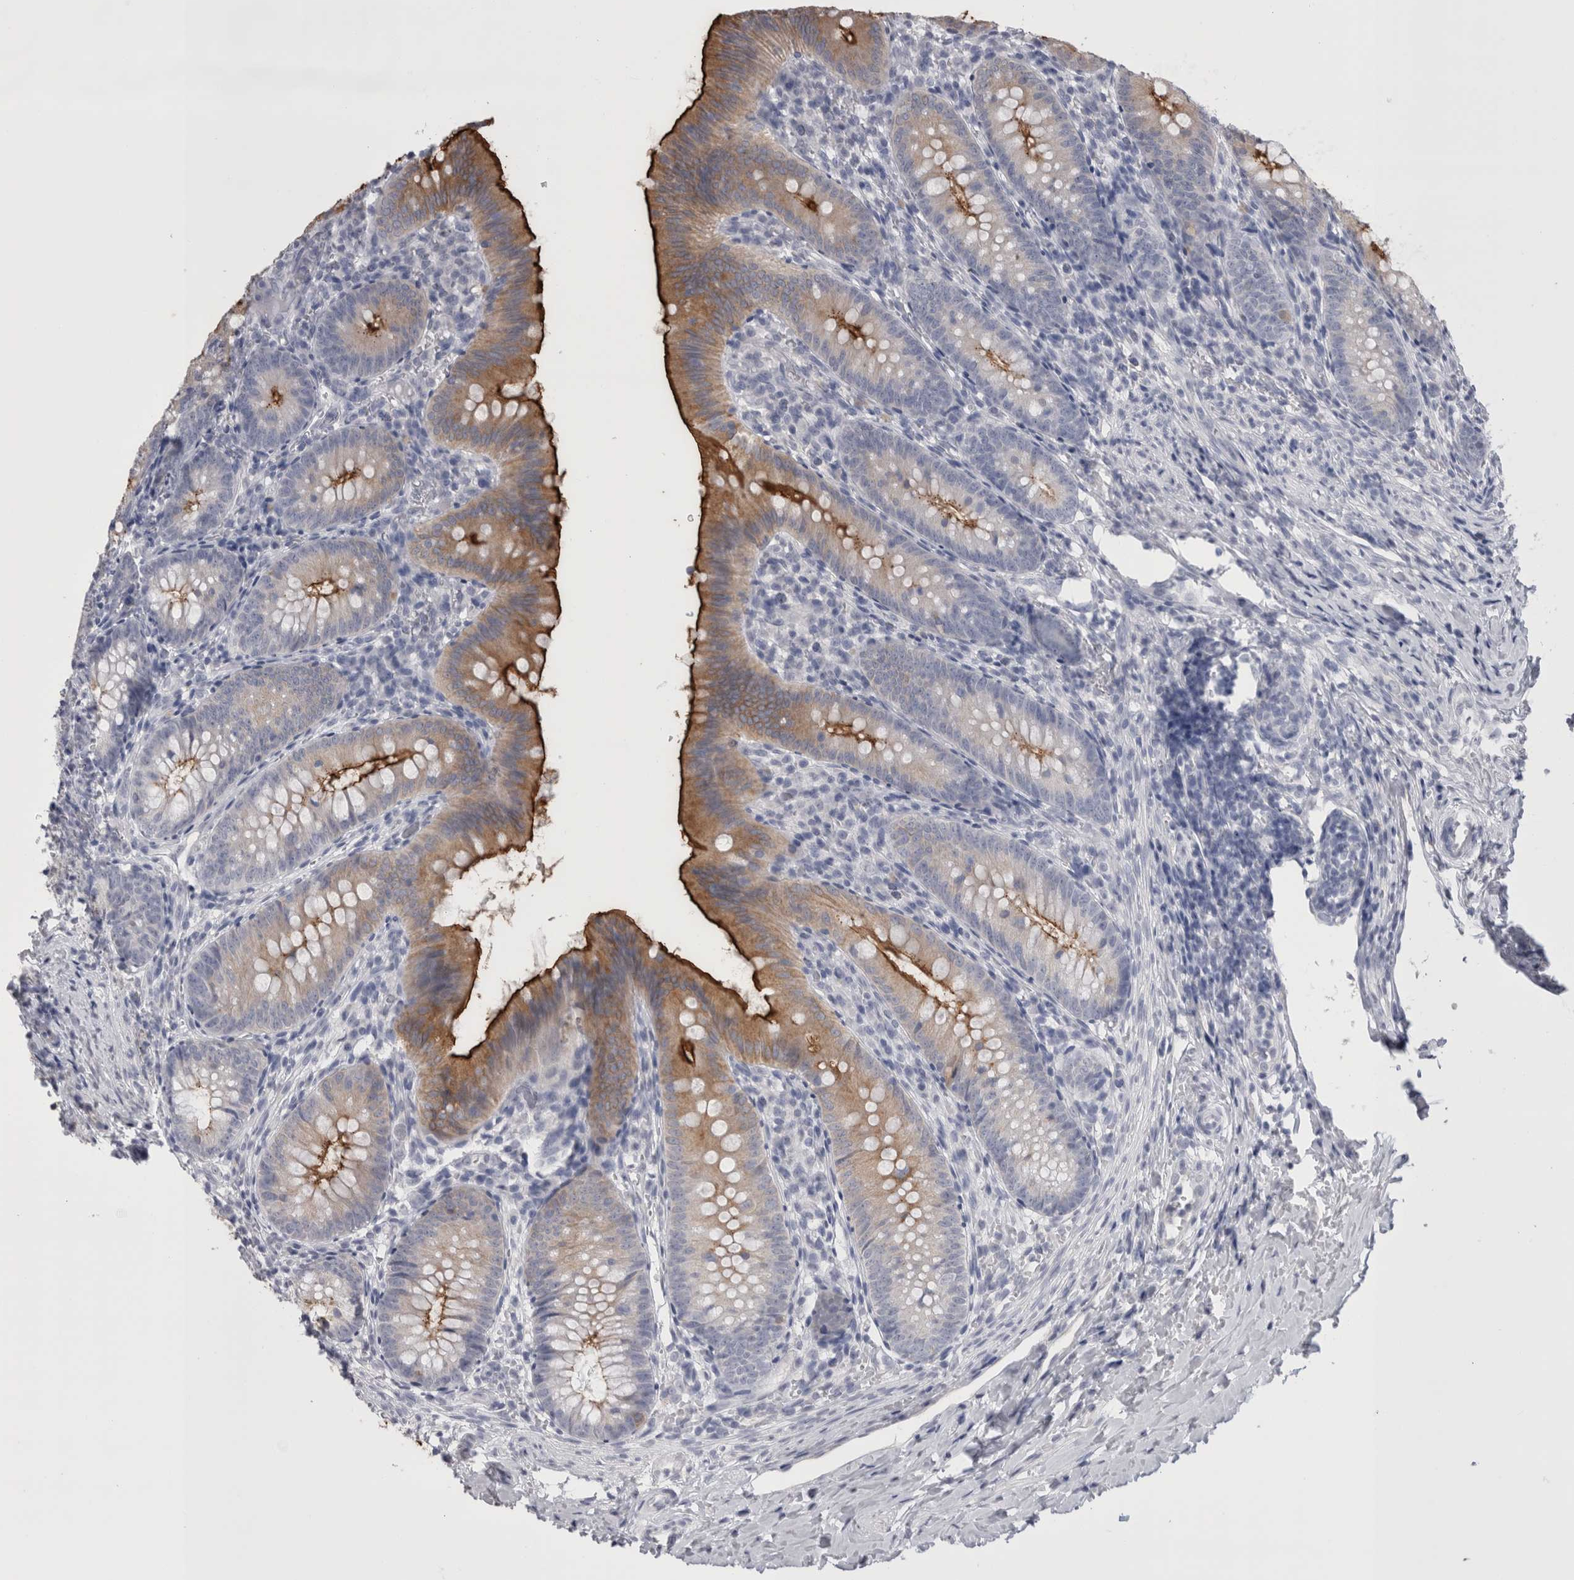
{"staining": {"intensity": "strong", "quantity": "25%-75%", "location": "cytoplasmic/membranous"}, "tissue": "appendix", "cell_type": "Glandular cells", "image_type": "normal", "snomed": [{"axis": "morphology", "description": "Normal tissue, NOS"}, {"axis": "topography", "description": "Appendix"}], "caption": "Immunohistochemical staining of unremarkable human appendix displays high levels of strong cytoplasmic/membranous staining in approximately 25%-75% of glandular cells.", "gene": "CDHR5", "patient": {"sex": "male", "age": 1}}